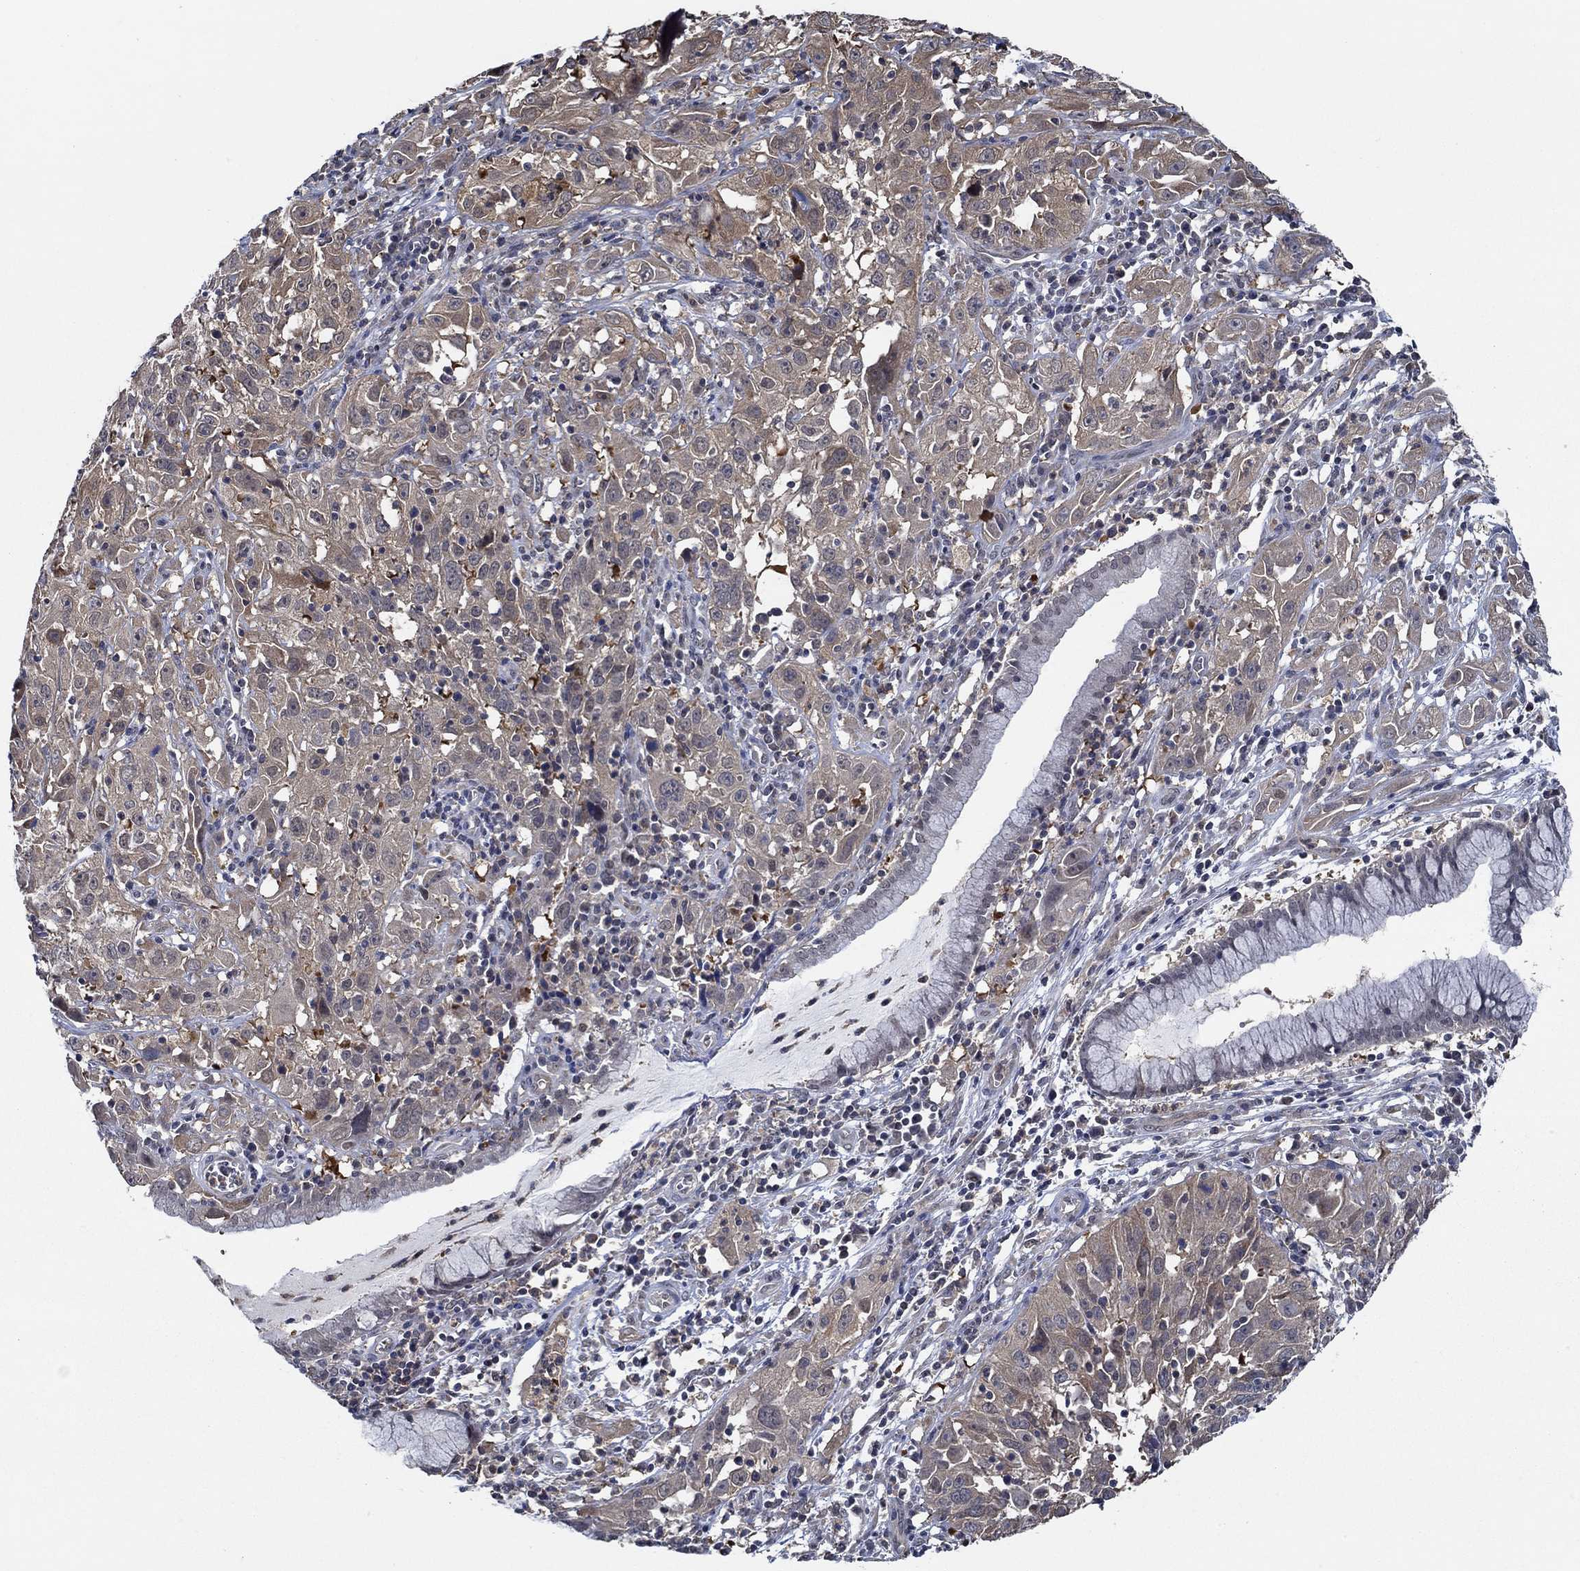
{"staining": {"intensity": "moderate", "quantity": "<25%", "location": "cytoplasmic/membranous"}, "tissue": "cervical cancer", "cell_type": "Tumor cells", "image_type": "cancer", "snomed": [{"axis": "morphology", "description": "Squamous cell carcinoma, NOS"}, {"axis": "topography", "description": "Cervix"}], "caption": "Cervical cancer (squamous cell carcinoma) tissue exhibits moderate cytoplasmic/membranous staining in approximately <25% of tumor cells, visualized by immunohistochemistry.", "gene": "DACT1", "patient": {"sex": "female", "age": 32}}